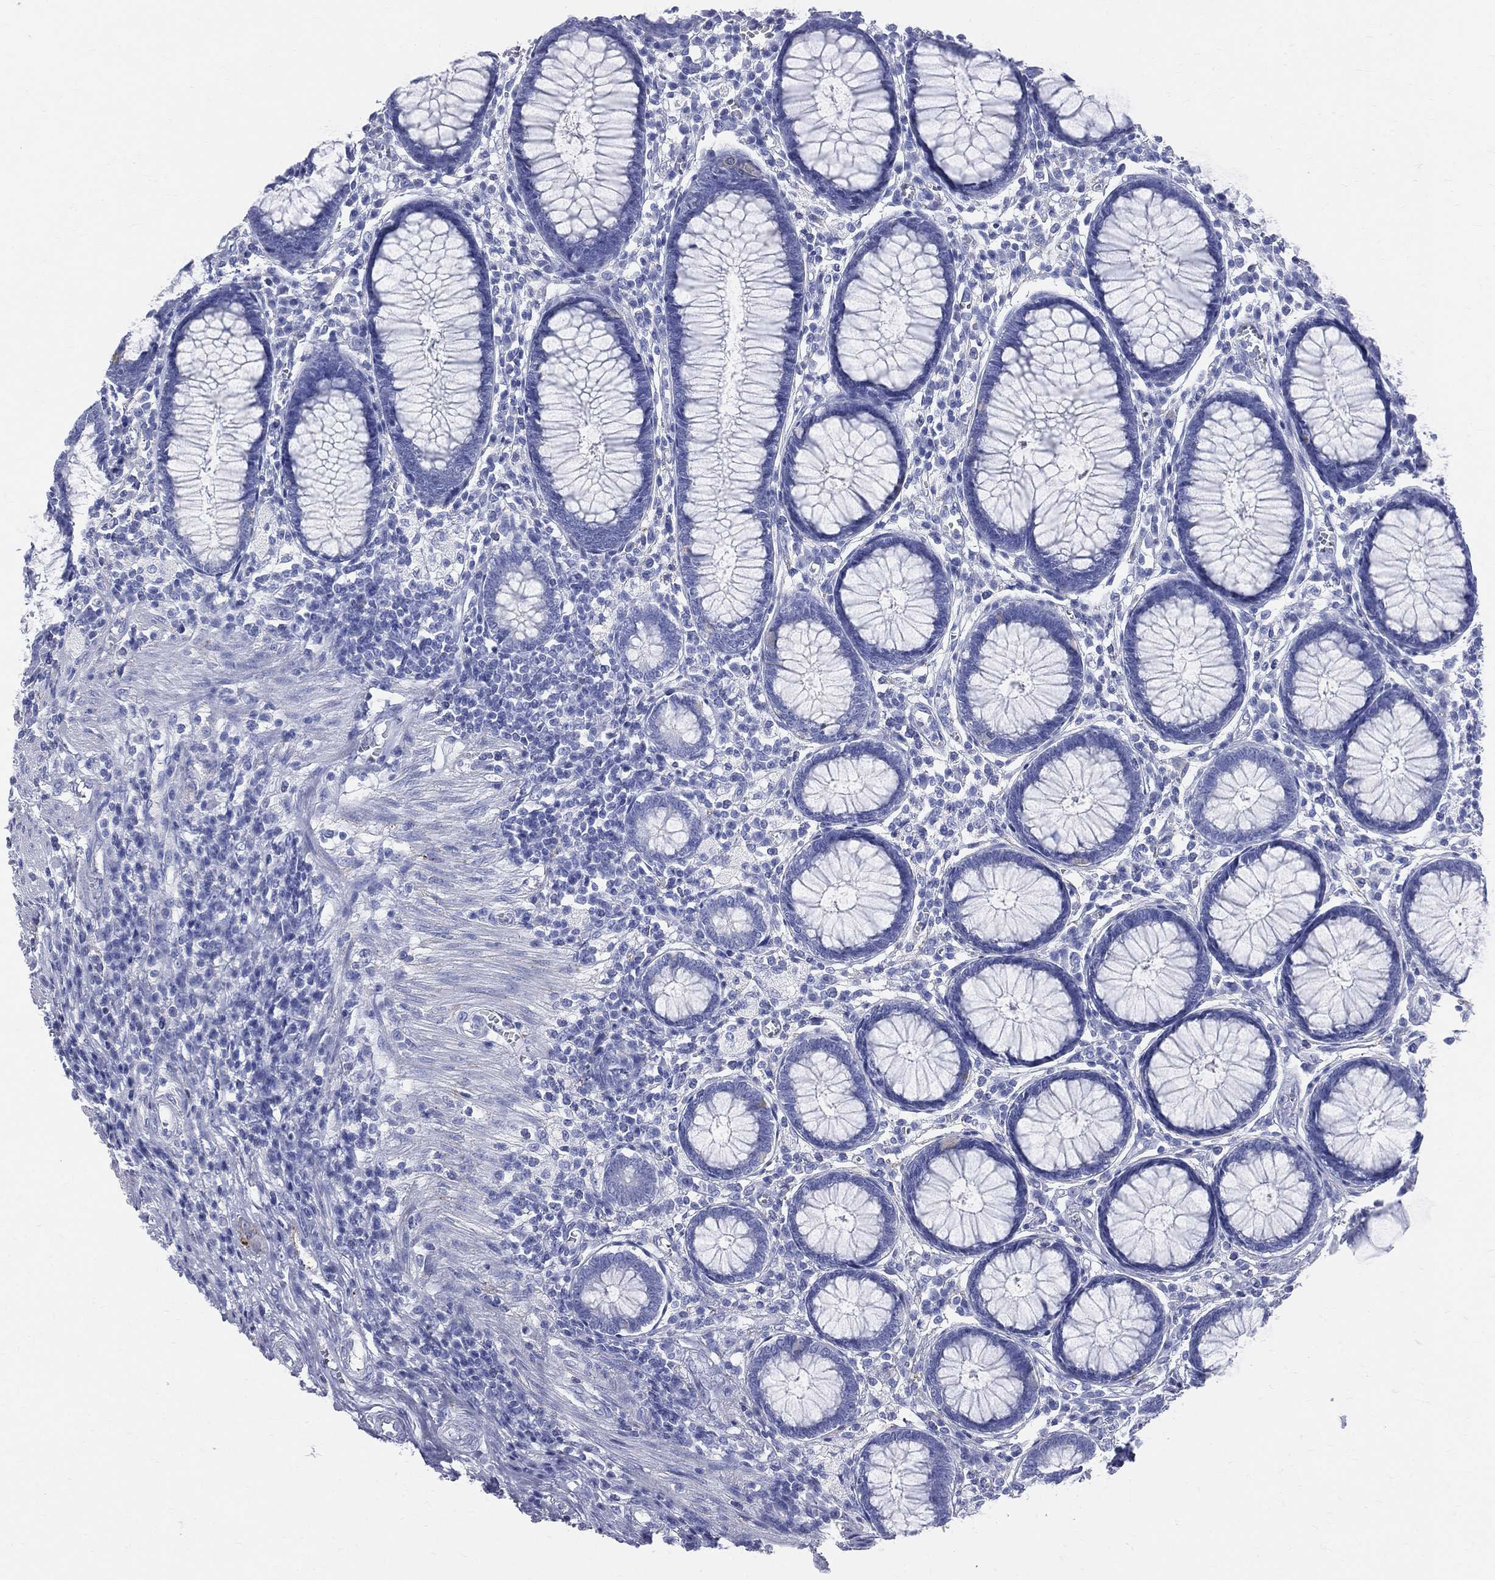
{"staining": {"intensity": "negative", "quantity": "none", "location": "none"}, "tissue": "colon", "cell_type": "Endothelial cells", "image_type": "normal", "snomed": [{"axis": "morphology", "description": "Normal tissue, NOS"}, {"axis": "topography", "description": "Colon"}], "caption": "A high-resolution histopathology image shows IHC staining of benign colon, which reveals no significant expression in endothelial cells. Nuclei are stained in blue.", "gene": "SYP", "patient": {"sex": "male", "age": 65}}